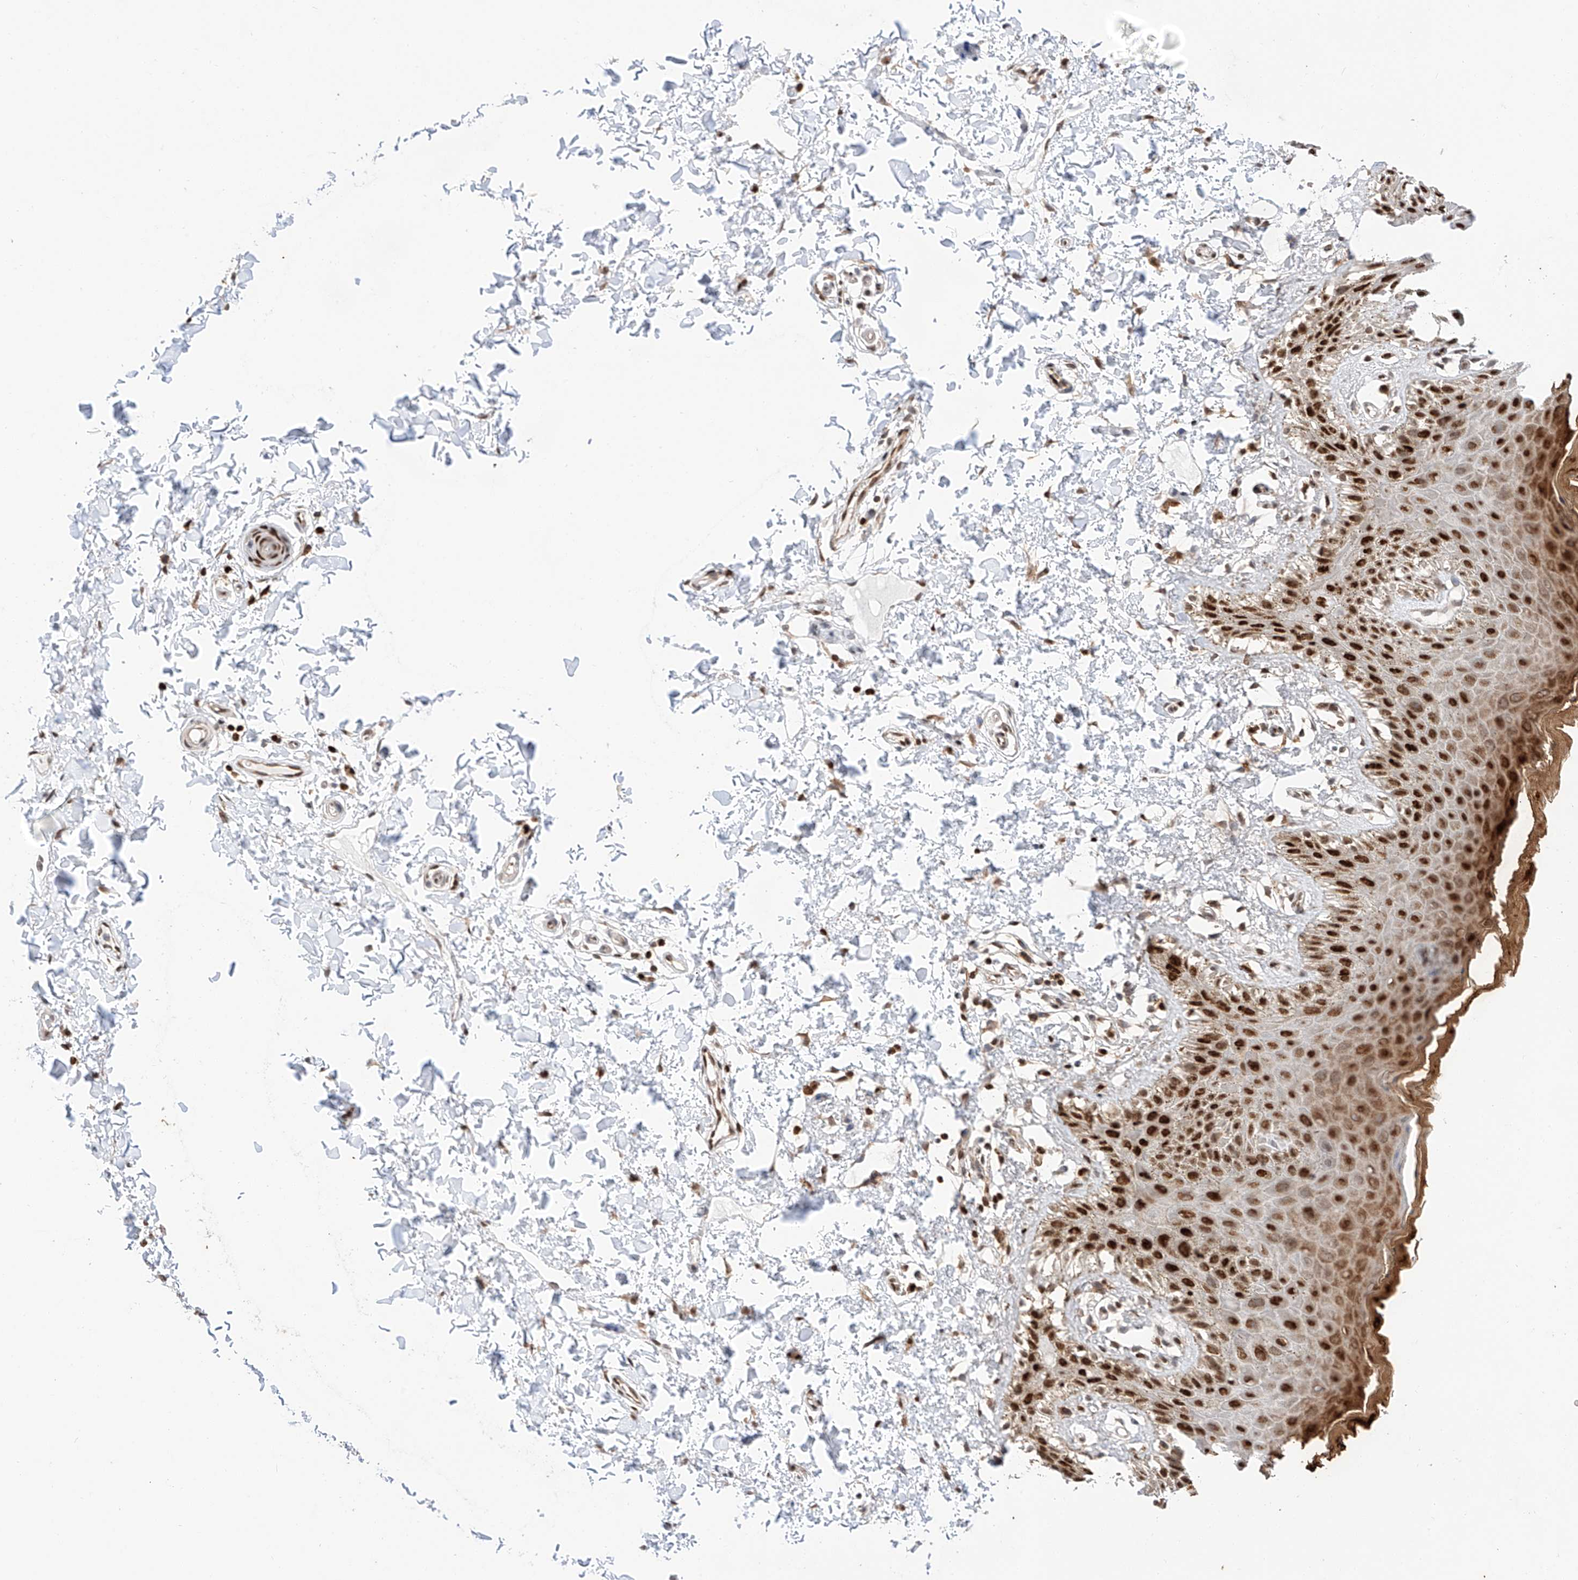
{"staining": {"intensity": "strong", "quantity": ">75%", "location": "nuclear"}, "tissue": "skin", "cell_type": "Epidermal cells", "image_type": "normal", "snomed": [{"axis": "morphology", "description": "Normal tissue, NOS"}, {"axis": "topography", "description": "Anal"}], "caption": "Immunohistochemical staining of benign human skin shows strong nuclear protein staining in approximately >75% of epidermal cells. (DAB IHC with brightfield microscopy, high magnification).", "gene": "HDAC9", "patient": {"sex": "male", "age": 44}}